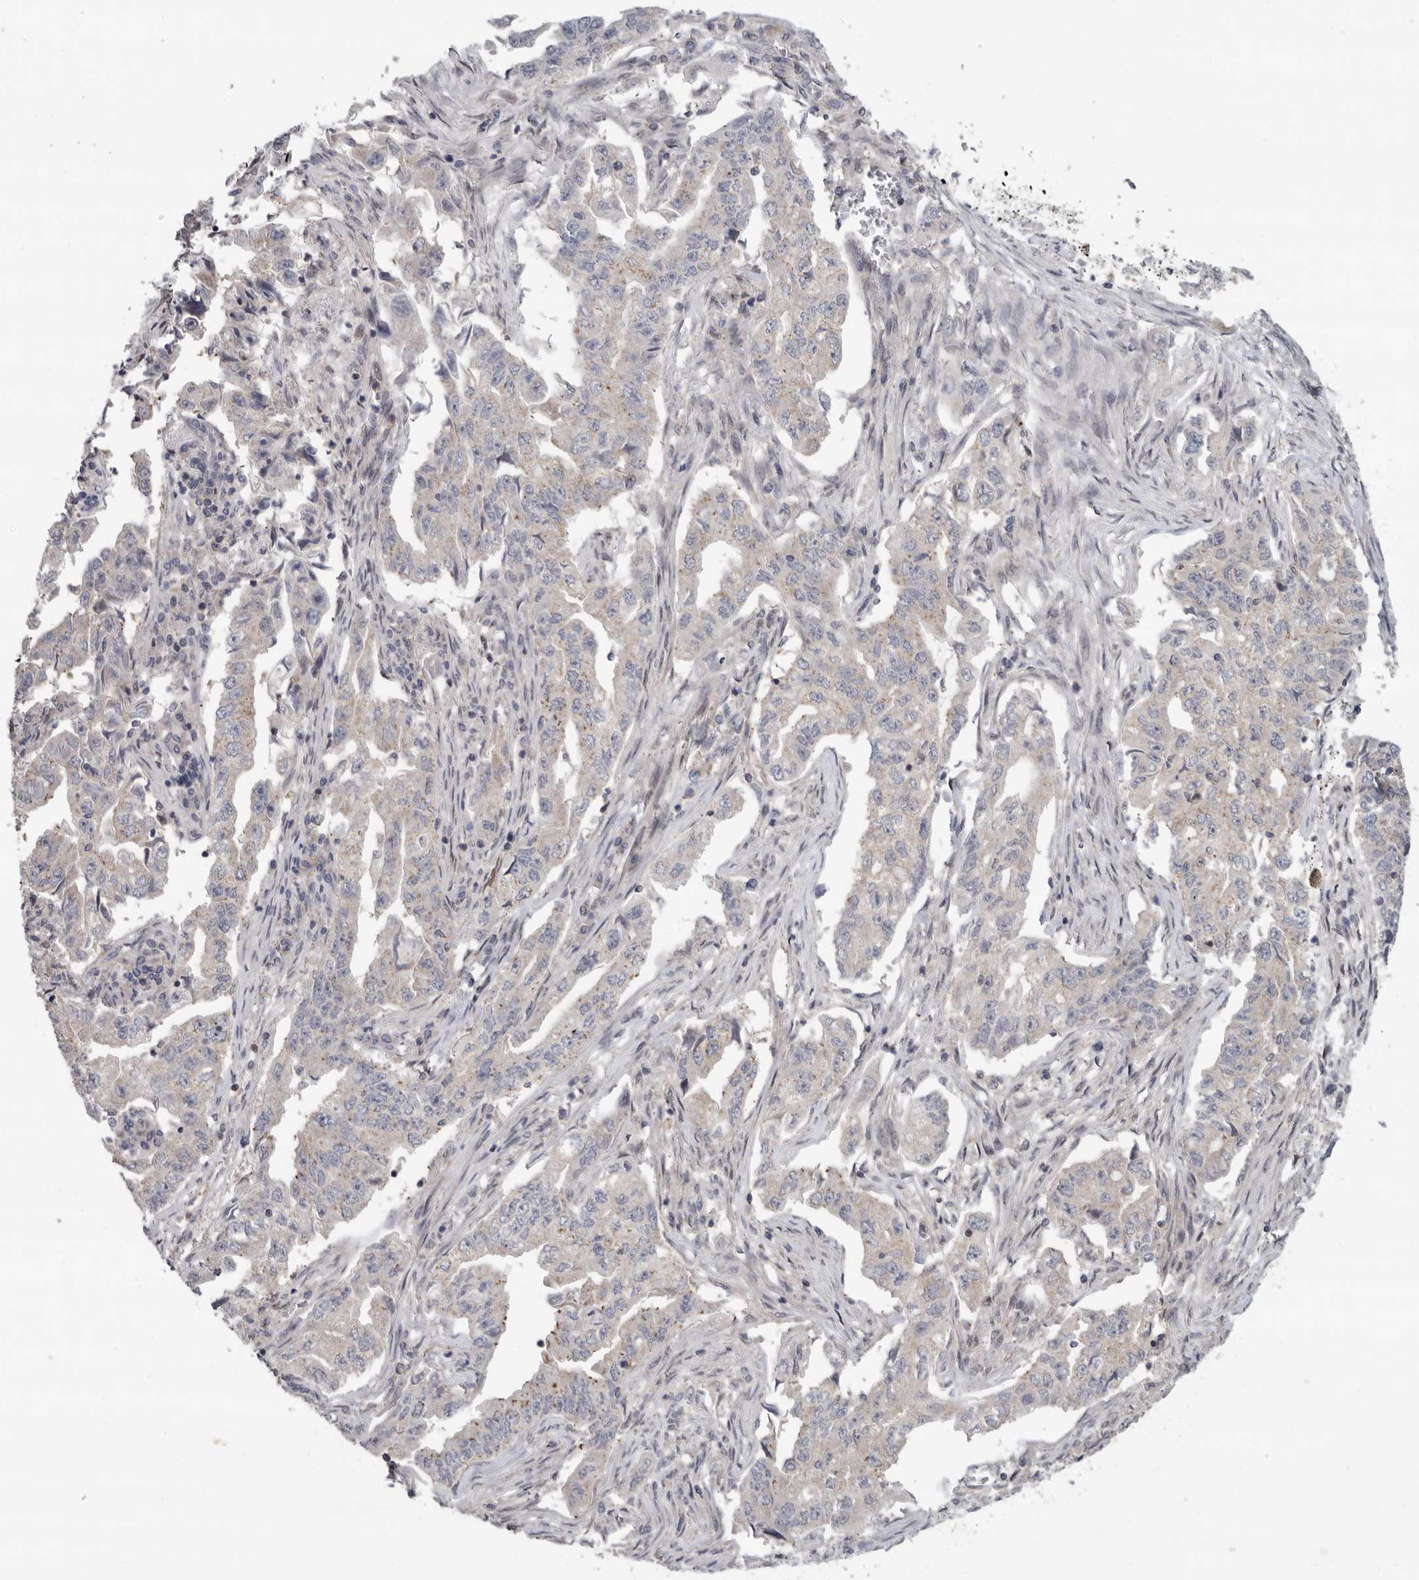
{"staining": {"intensity": "moderate", "quantity": "25%-75%", "location": "cytoplasmic/membranous"}, "tissue": "lung cancer", "cell_type": "Tumor cells", "image_type": "cancer", "snomed": [{"axis": "morphology", "description": "Adenocarcinoma, NOS"}, {"axis": "topography", "description": "Lung"}], "caption": "Protein analysis of adenocarcinoma (lung) tissue demonstrates moderate cytoplasmic/membranous positivity in approximately 25%-75% of tumor cells.", "gene": "KLK5", "patient": {"sex": "female", "age": 51}}